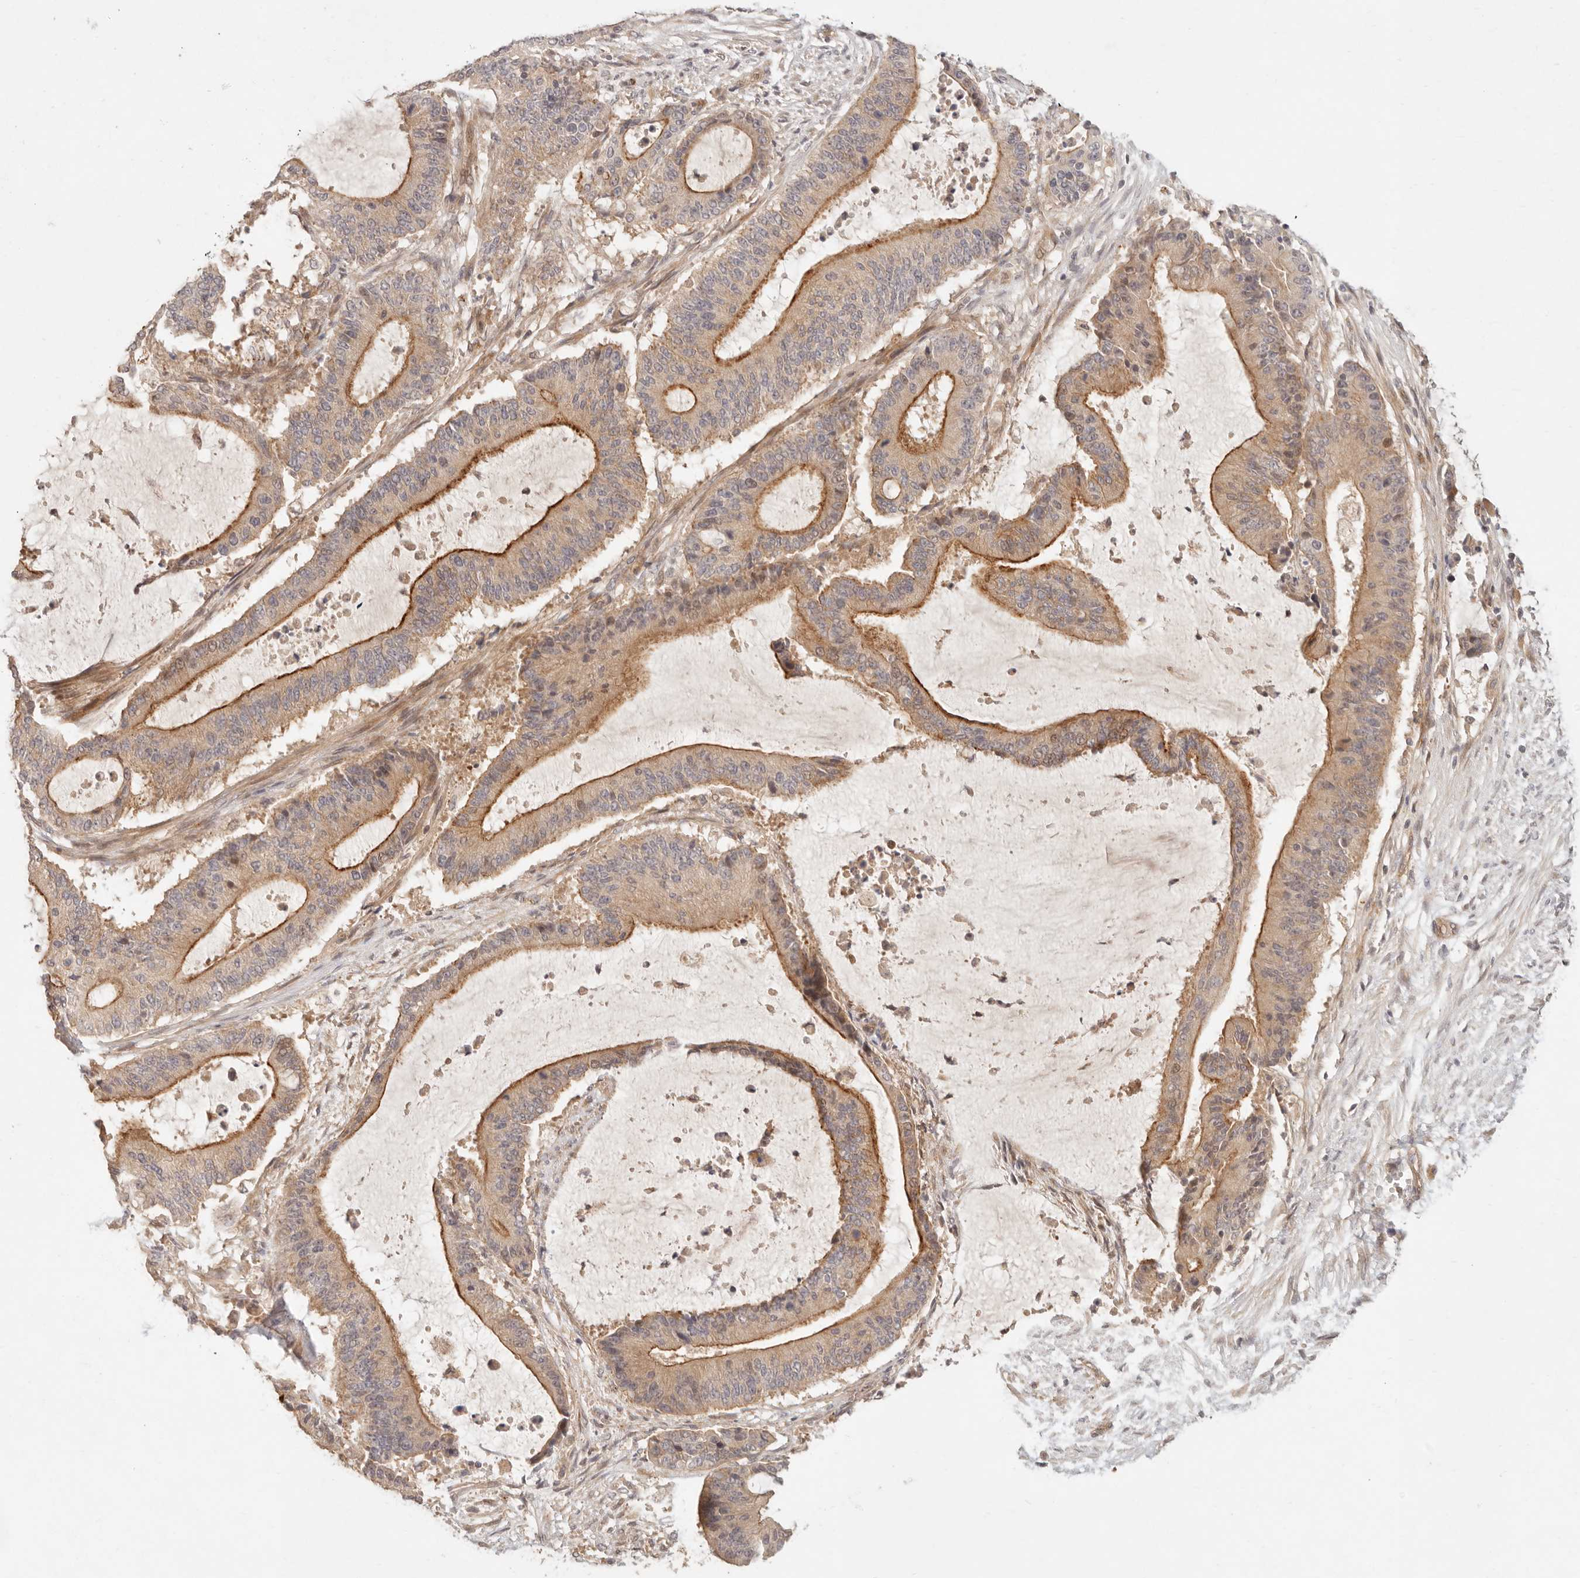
{"staining": {"intensity": "moderate", "quantity": ">75%", "location": "cytoplasmic/membranous"}, "tissue": "liver cancer", "cell_type": "Tumor cells", "image_type": "cancer", "snomed": [{"axis": "morphology", "description": "Normal tissue, NOS"}, {"axis": "morphology", "description": "Cholangiocarcinoma"}, {"axis": "topography", "description": "Liver"}, {"axis": "topography", "description": "Peripheral nerve tissue"}], "caption": "IHC (DAB) staining of human cholangiocarcinoma (liver) demonstrates moderate cytoplasmic/membranous protein expression in about >75% of tumor cells.", "gene": "PPP1R3B", "patient": {"sex": "female", "age": 73}}